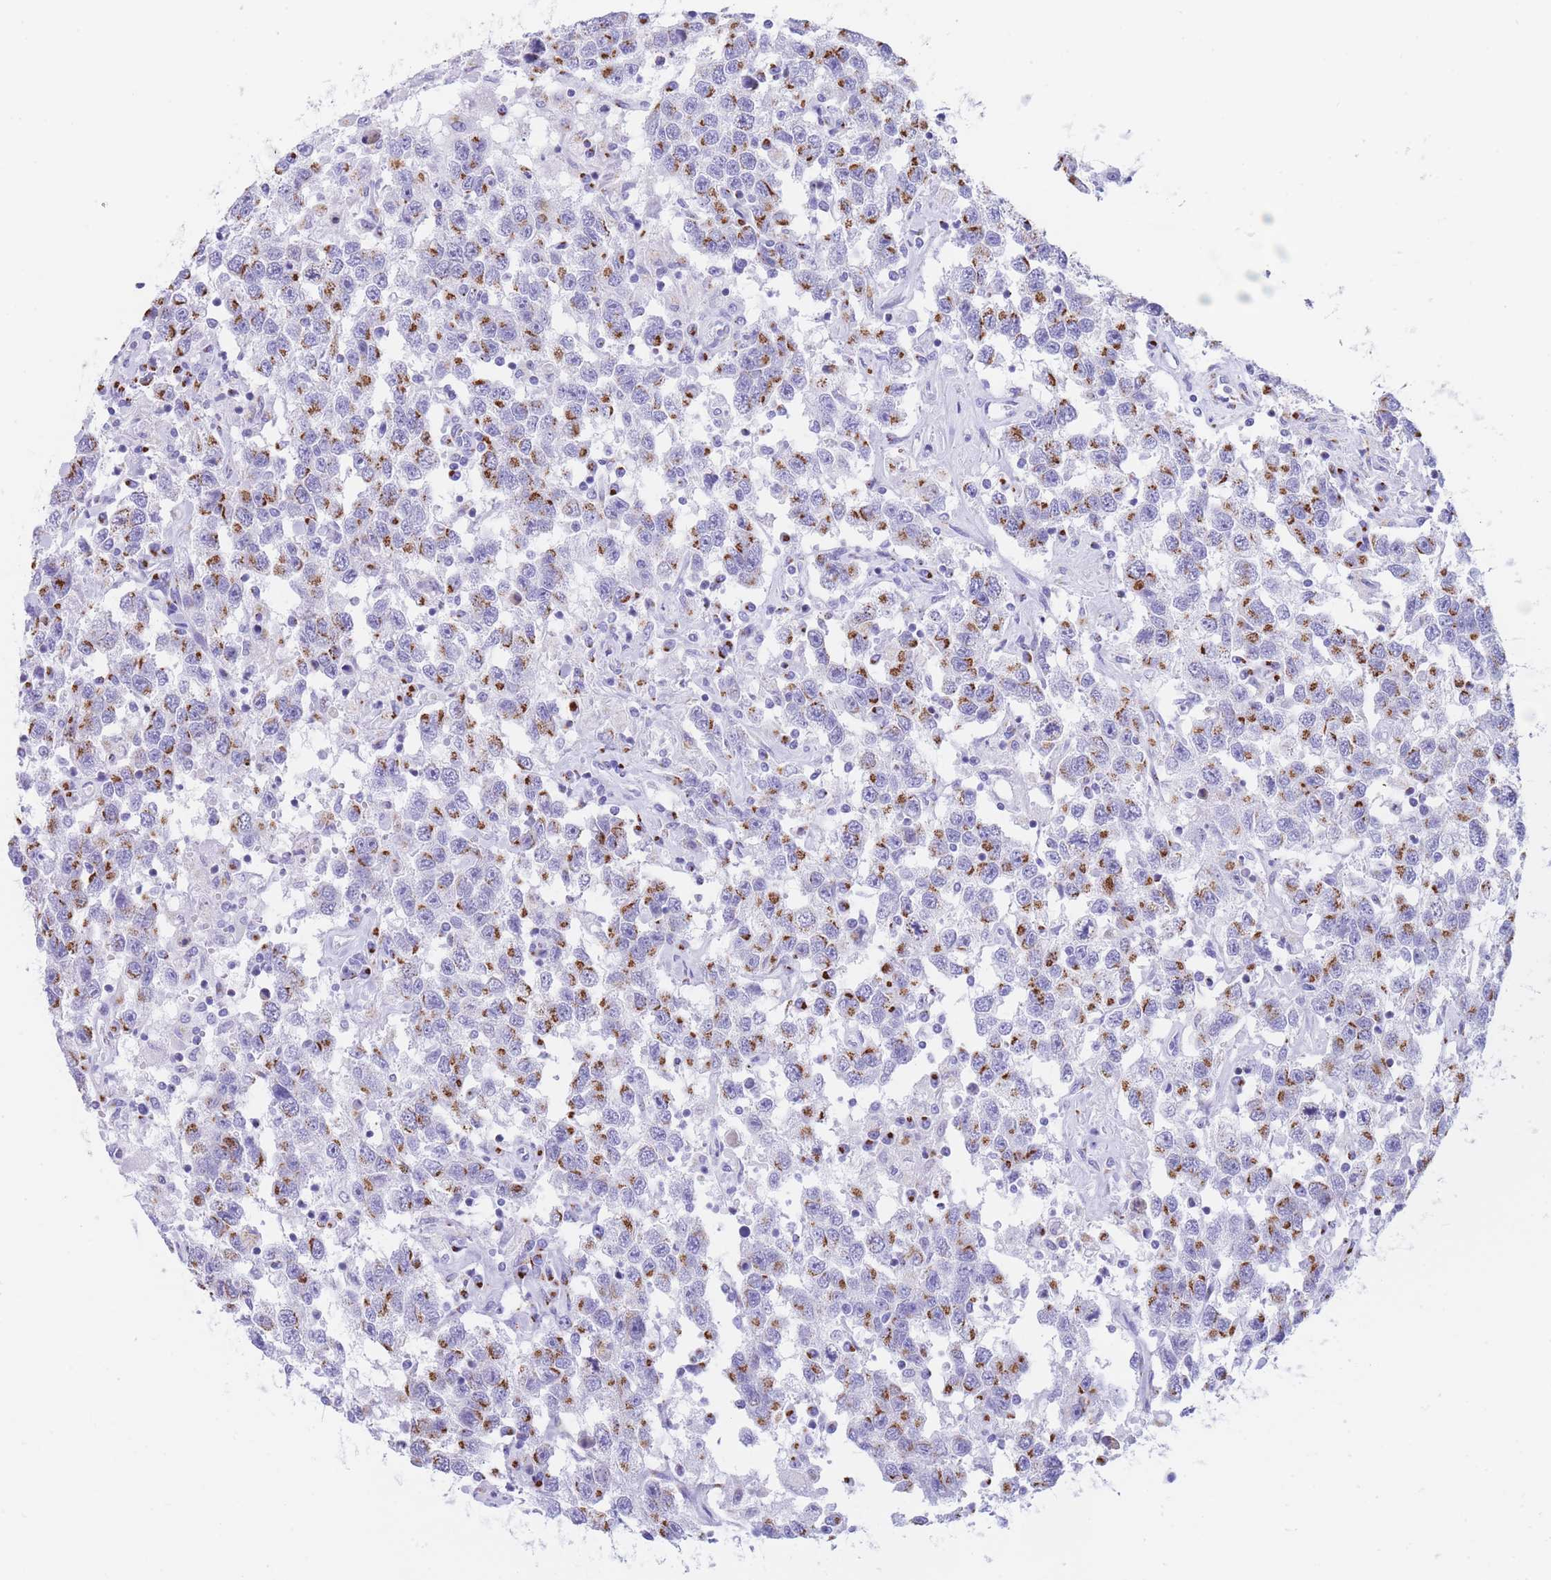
{"staining": {"intensity": "strong", "quantity": ">75%", "location": "cytoplasmic/membranous"}, "tissue": "testis cancer", "cell_type": "Tumor cells", "image_type": "cancer", "snomed": [{"axis": "morphology", "description": "Seminoma, NOS"}, {"axis": "topography", "description": "Testis"}], "caption": "Testis seminoma stained with a brown dye demonstrates strong cytoplasmic/membranous positive expression in about >75% of tumor cells.", "gene": "FAM3C", "patient": {"sex": "male", "age": 41}}